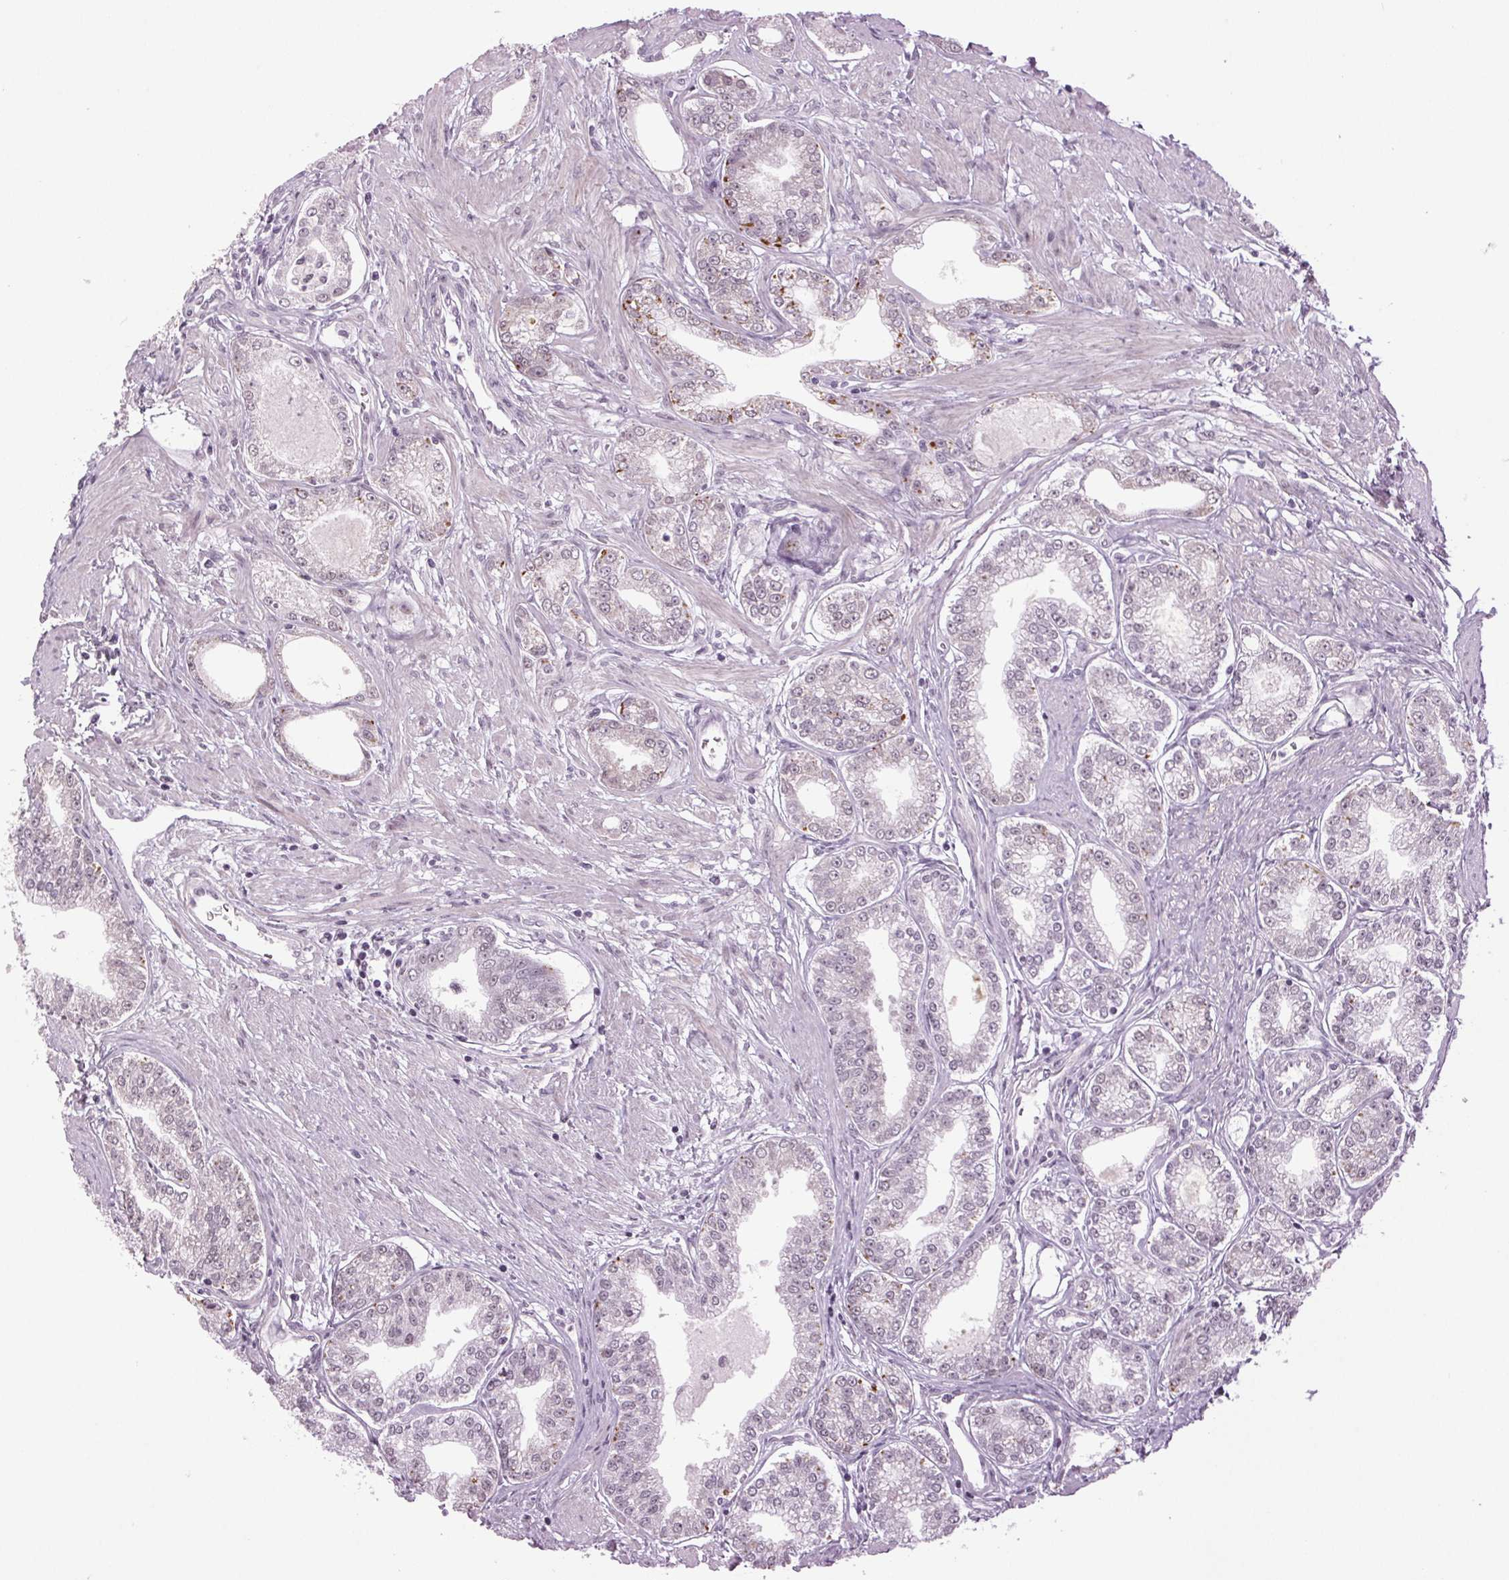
{"staining": {"intensity": "moderate", "quantity": "<25%", "location": "cytoplasmic/membranous"}, "tissue": "prostate cancer", "cell_type": "Tumor cells", "image_type": "cancer", "snomed": [{"axis": "morphology", "description": "Adenocarcinoma, NOS"}, {"axis": "topography", "description": "Prostate"}], "caption": "IHC staining of adenocarcinoma (prostate), which shows low levels of moderate cytoplasmic/membranous positivity in approximately <25% of tumor cells indicating moderate cytoplasmic/membranous protein staining. The staining was performed using DAB (brown) for protein detection and nuclei were counterstained in hematoxylin (blue).", "gene": "DNAH12", "patient": {"sex": "male", "age": 71}}